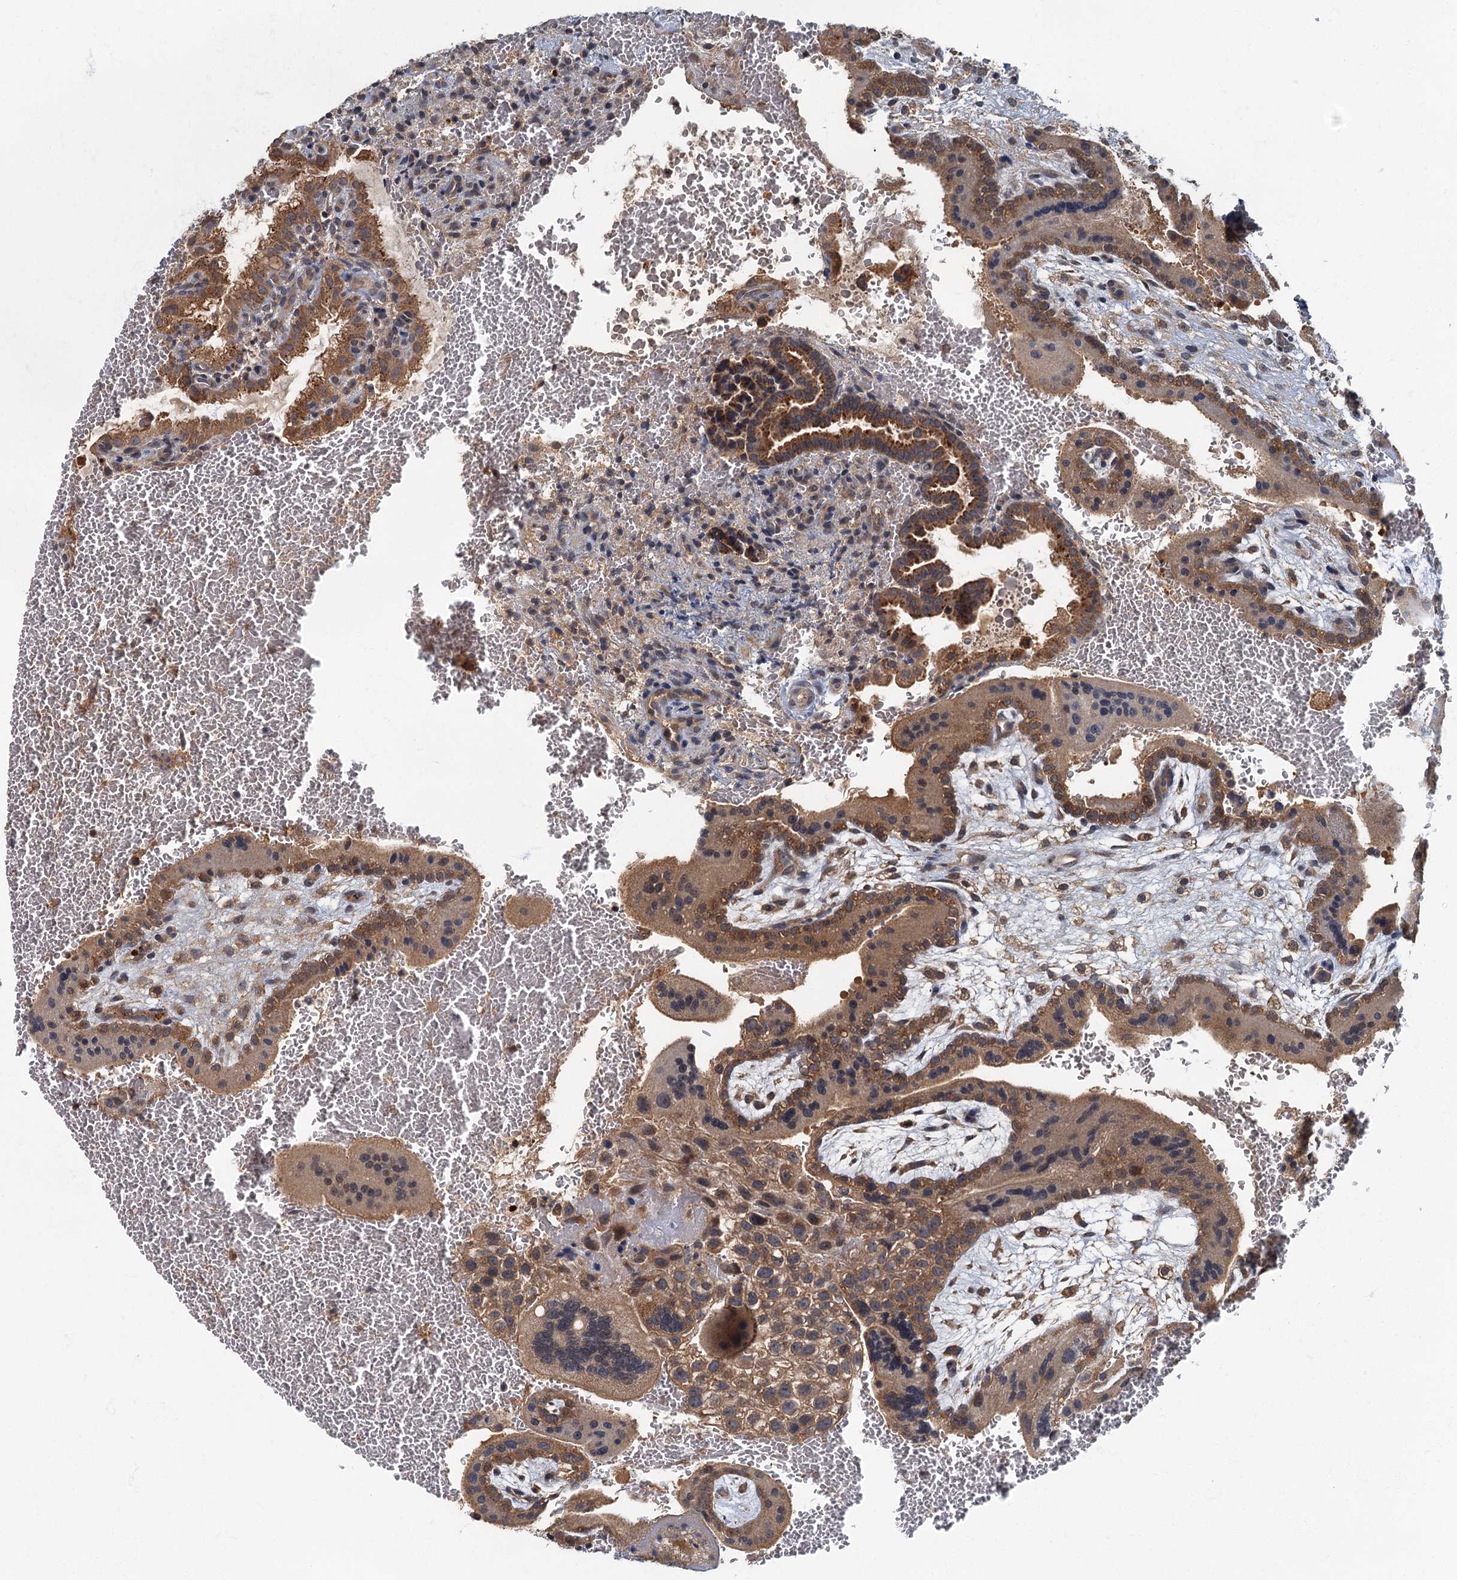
{"staining": {"intensity": "moderate", "quantity": ">75%", "location": "cytoplasmic/membranous"}, "tissue": "placenta", "cell_type": "Trophoblastic cells", "image_type": "normal", "snomed": [{"axis": "morphology", "description": "Normal tissue, NOS"}, {"axis": "topography", "description": "Placenta"}], "caption": "Human placenta stained for a protein (brown) demonstrates moderate cytoplasmic/membranous positive positivity in about >75% of trophoblastic cells.", "gene": "WDCP", "patient": {"sex": "female", "age": 35}}